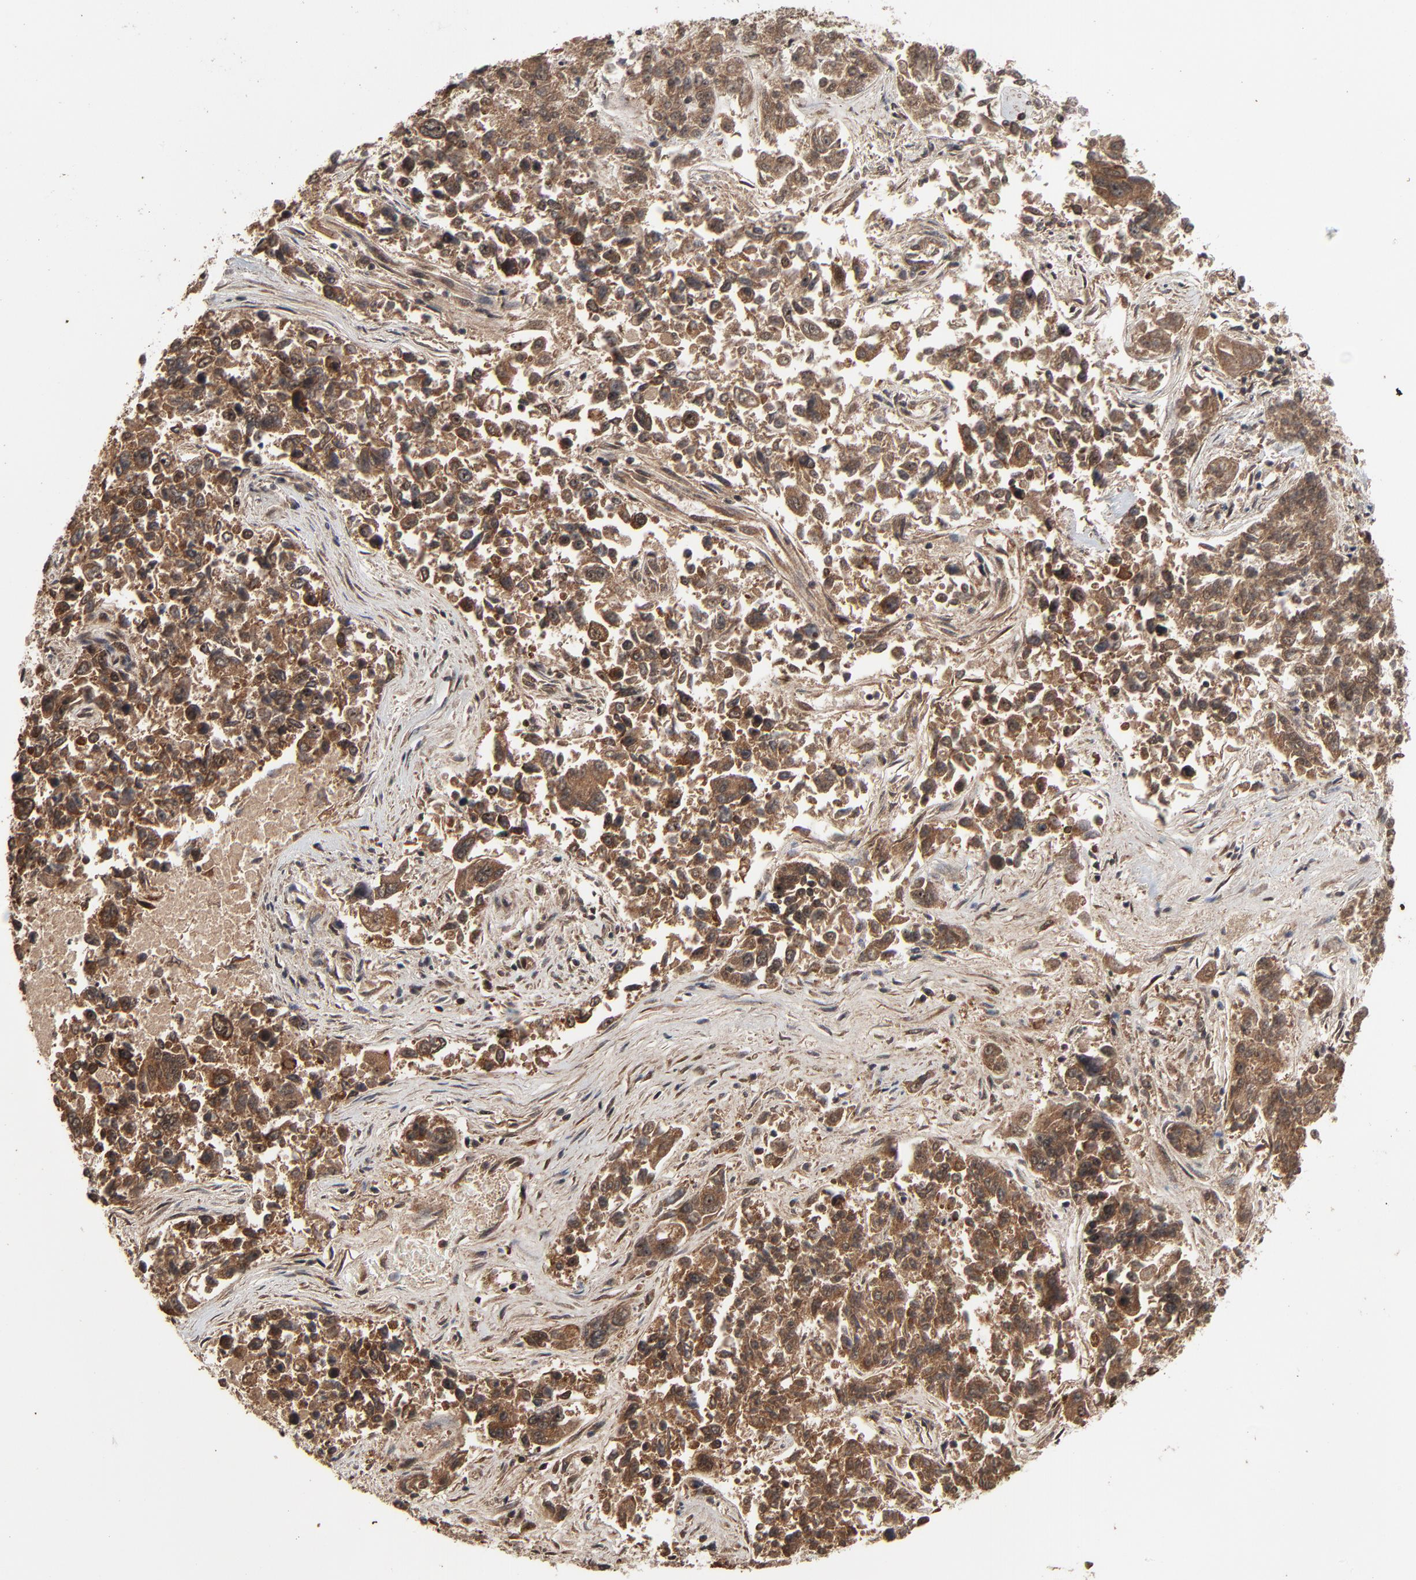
{"staining": {"intensity": "moderate", "quantity": "25%-75%", "location": "cytoplasmic/membranous,nuclear"}, "tissue": "lung cancer", "cell_type": "Tumor cells", "image_type": "cancer", "snomed": [{"axis": "morphology", "description": "Adenocarcinoma, NOS"}, {"axis": "topography", "description": "Lung"}], "caption": "Immunohistochemistry (IHC) histopathology image of lung adenocarcinoma stained for a protein (brown), which demonstrates medium levels of moderate cytoplasmic/membranous and nuclear staining in approximately 25%-75% of tumor cells.", "gene": "RHOJ", "patient": {"sex": "male", "age": 84}}